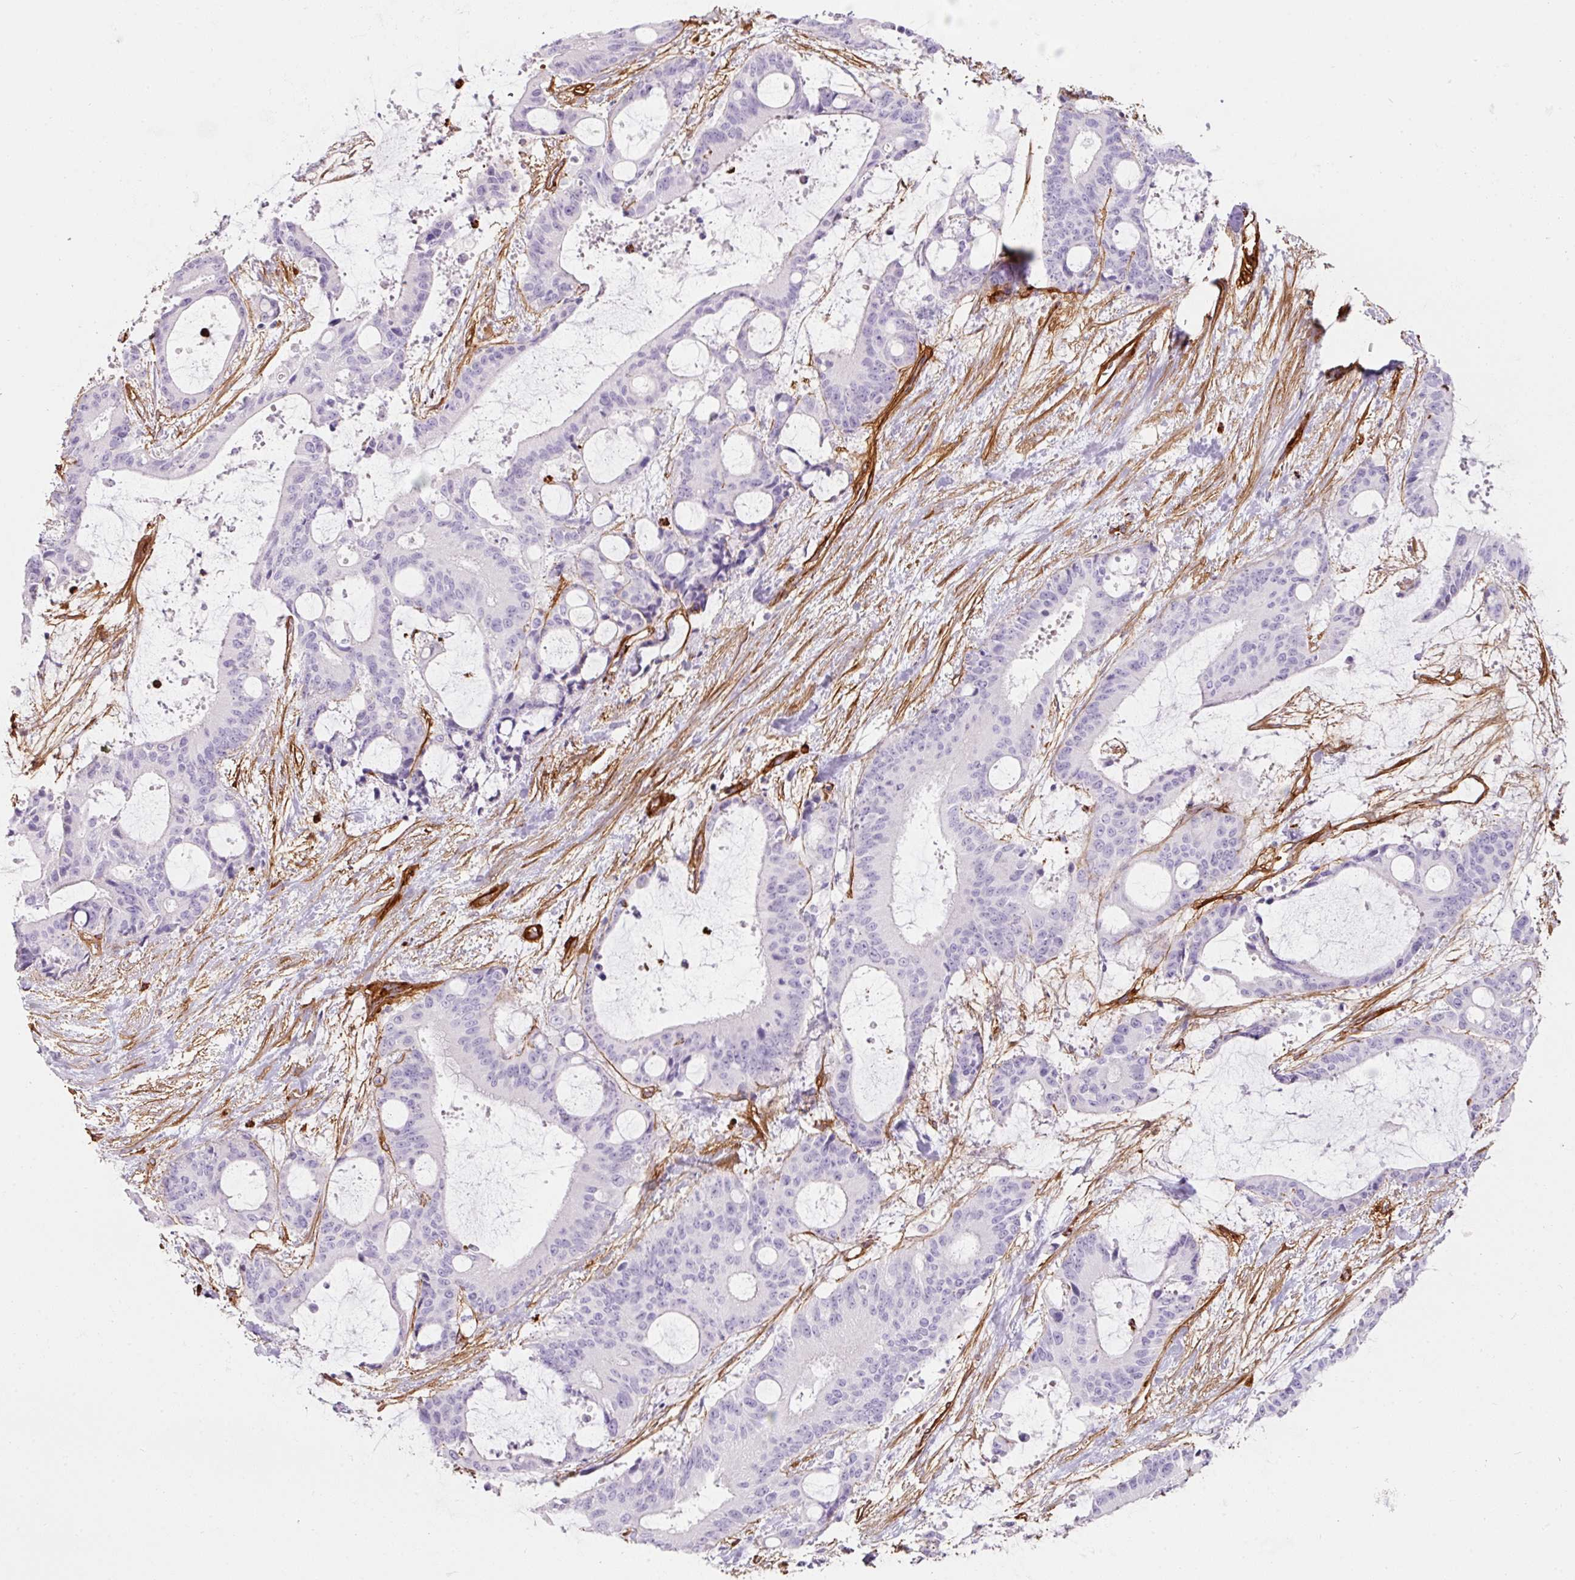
{"staining": {"intensity": "negative", "quantity": "none", "location": "none"}, "tissue": "liver cancer", "cell_type": "Tumor cells", "image_type": "cancer", "snomed": [{"axis": "morphology", "description": "Normal tissue, NOS"}, {"axis": "morphology", "description": "Cholangiocarcinoma"}, {"axis": "topography", "description": "Liver"}, {"axis": "topography", "description": "Peripheral nerve tissue"}], "caption": "High power microscopy photomicrograph of an IHC image of liver cancer, revealing no significant positivity in tumor cells. (DAB immunohistochemistry with hematoxylin counter stain).", "gene": "LOXL4", "patient": {"sex": "female", "age": 73}}